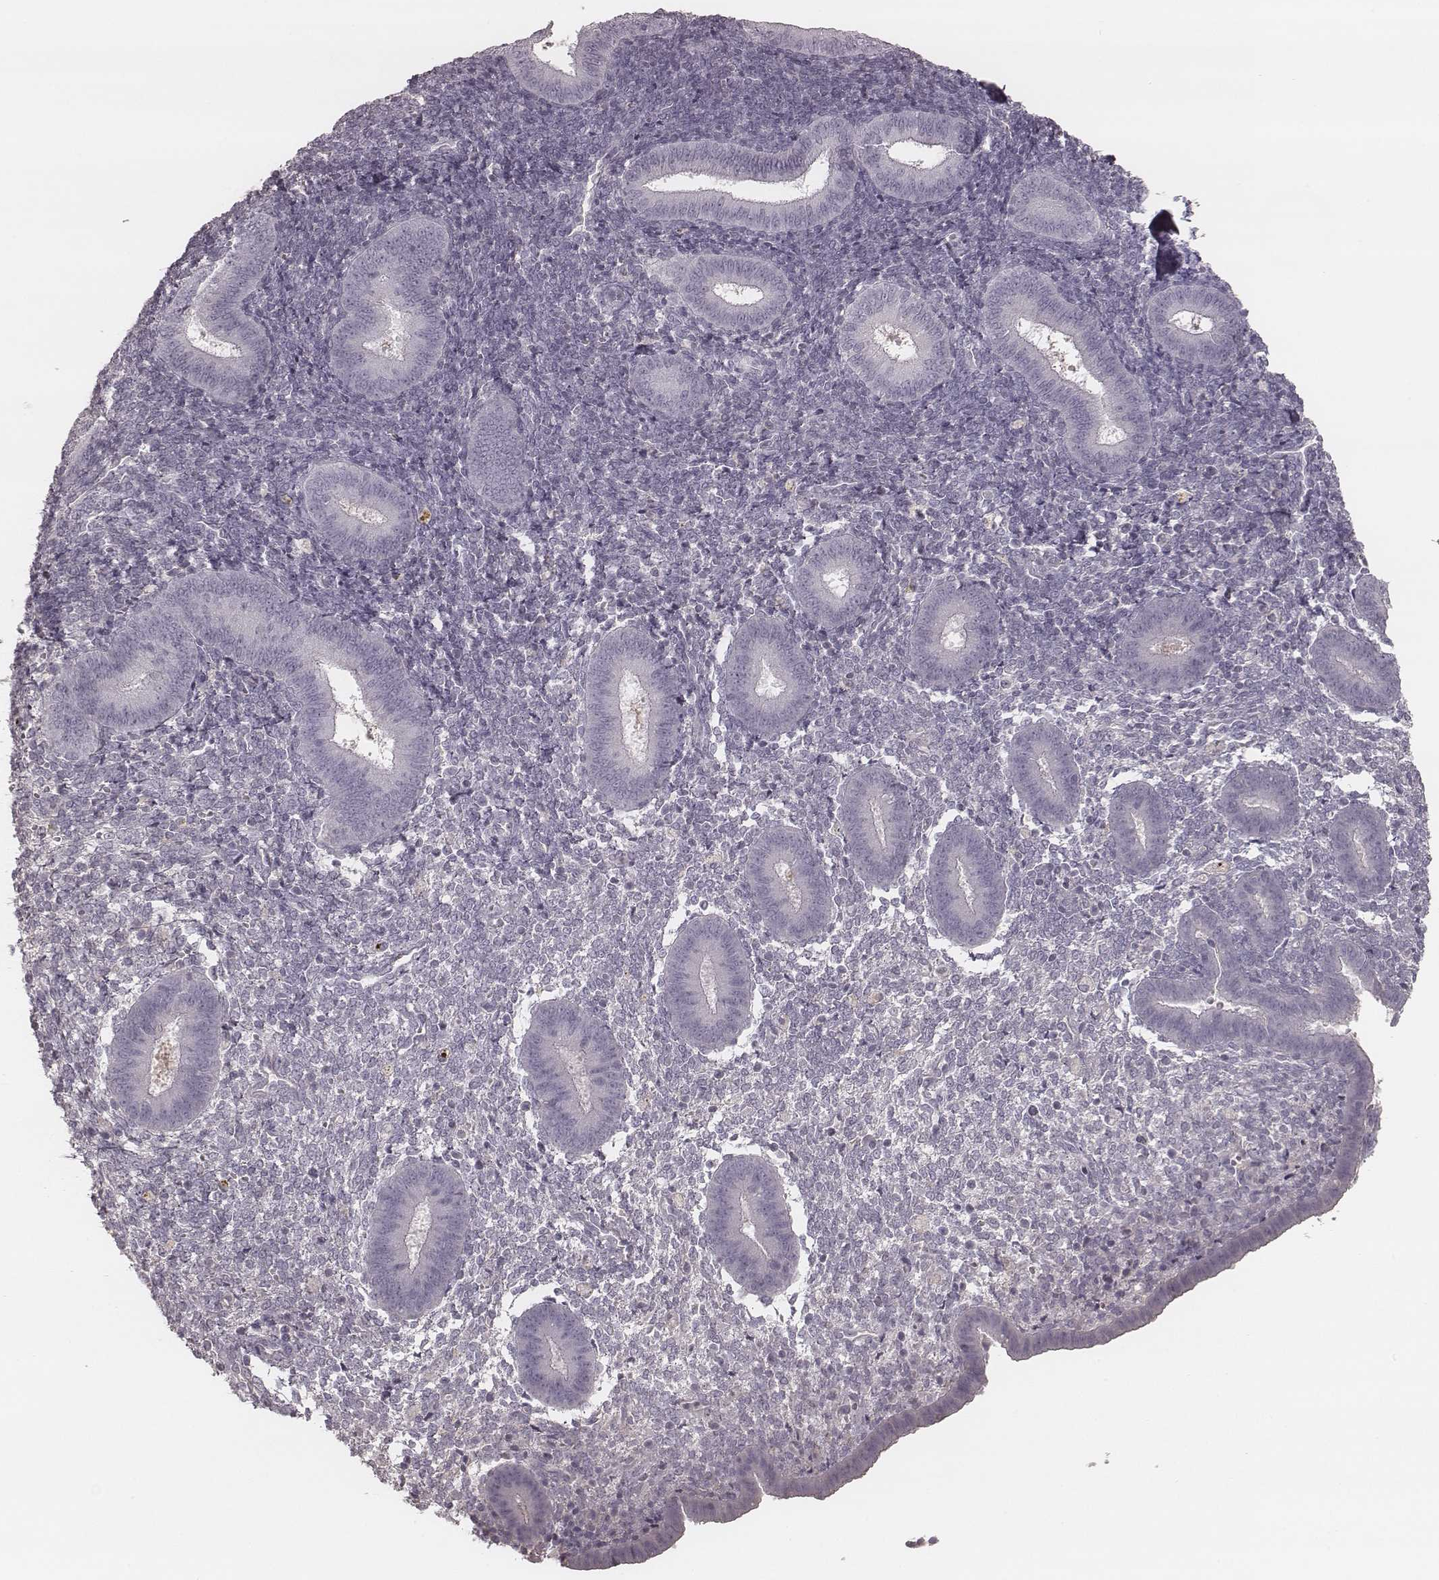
{"staining": {"intensity": "negative", "quantity": "none", "location": "none"}, "tissue": "endometrium", "cell_type": "Cells in endometrial stroma", "image_type": "normal", "snomed": [{"axis": "morphology", "description": "Normal tissue, NOS"}, {"axis": "topography", "description": "Endometrium"}], "caption": "Protein analysis of unremarkable endometrium reveals no significant expression in cells in endometrial stroma.", "gene": "SMIM24", "patient": {"sex": "female", "age": 25}}